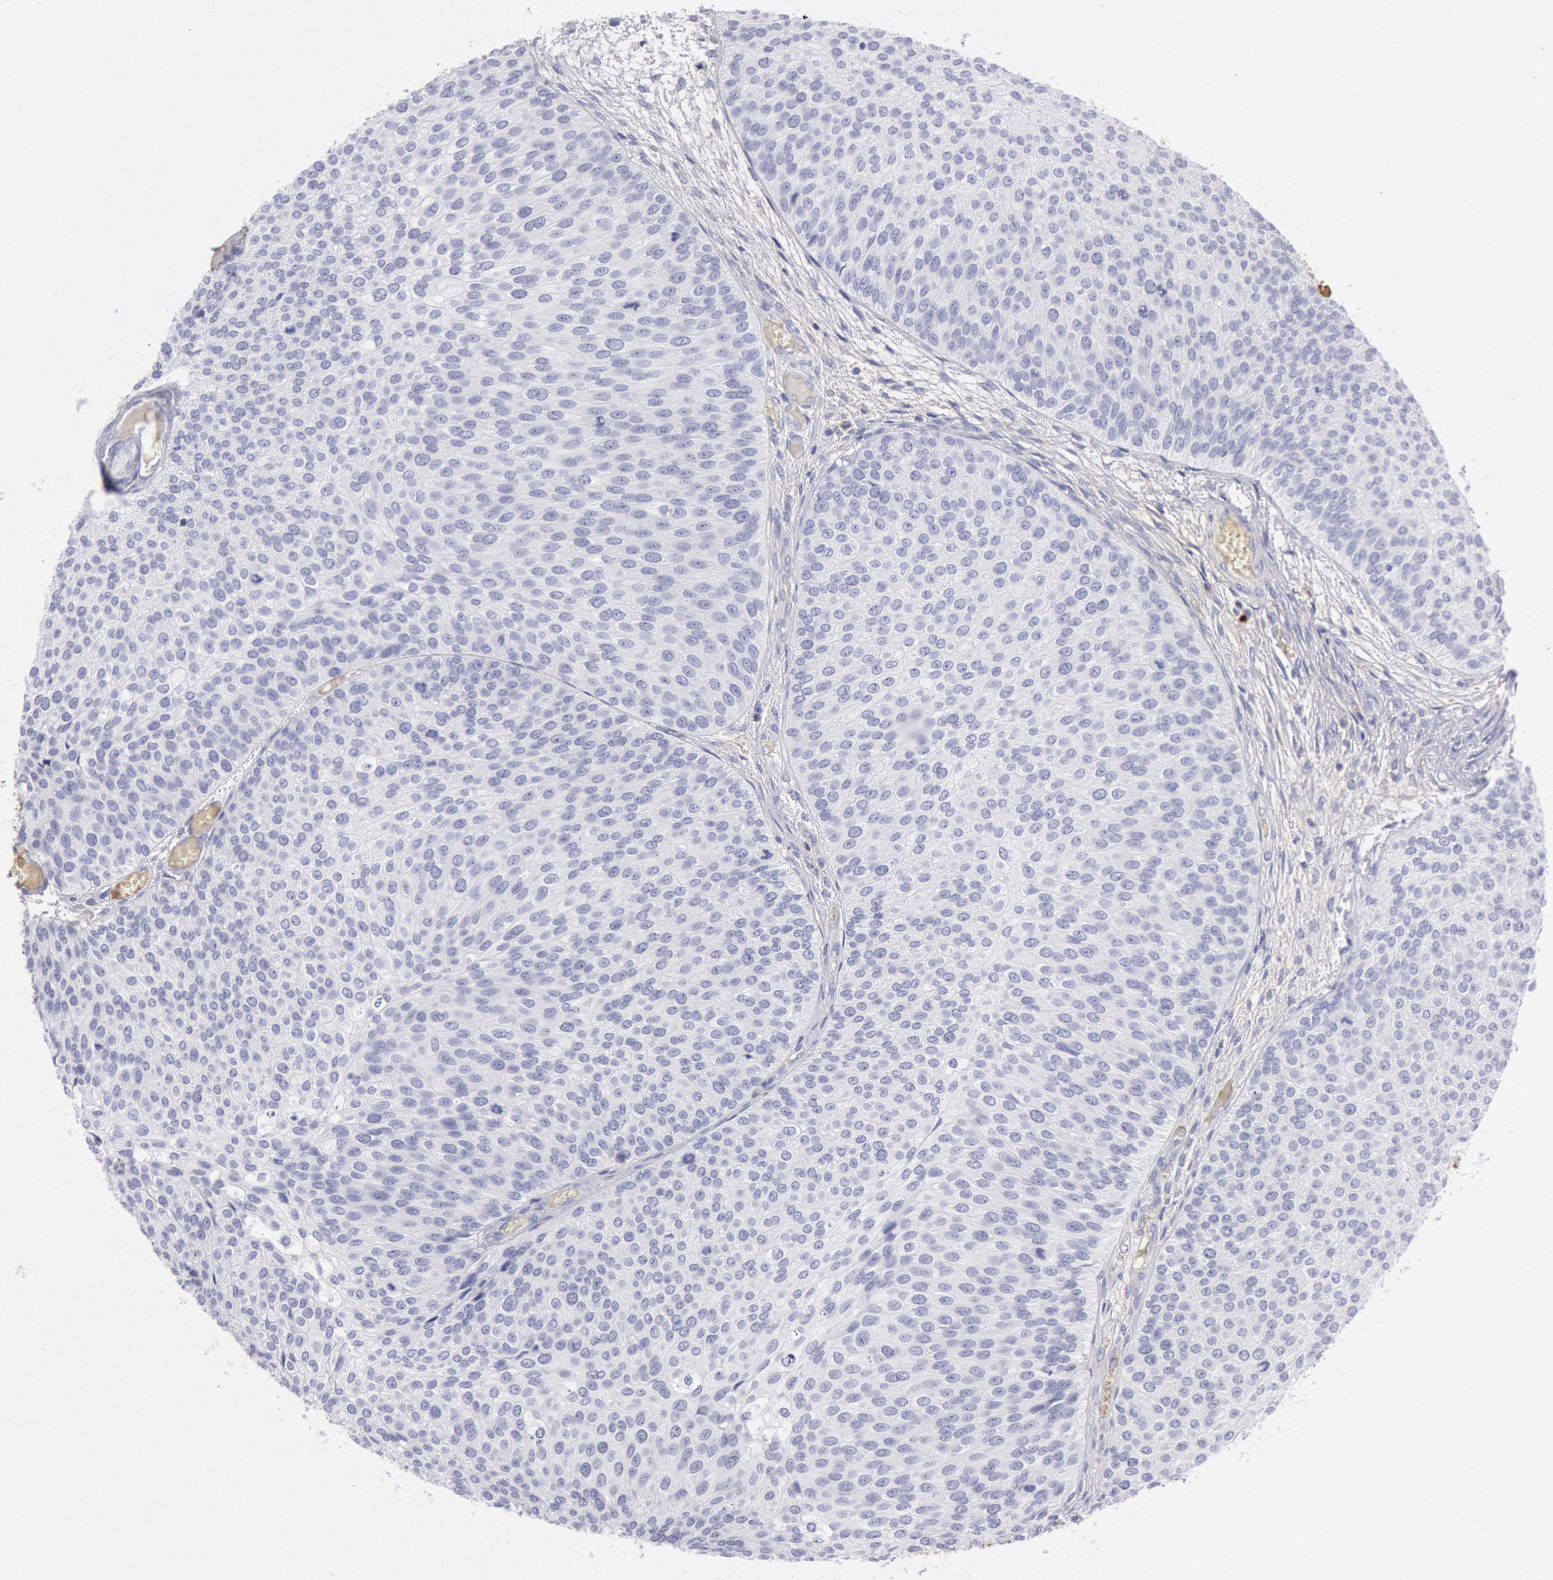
{"staining": {"intensity": "negative", "quantity": "none", "location": "none"}, "tissue": "urothelial cancer", "cell_type": "Tumor cells", "image_type": "cancer", "snomed": [{"axis": "morphology", "description": "Urothelial carcinoma, Low grade"}, {"axis": "topography", "description": "Urinary bladder"}], "caption": "There is no significant staining in tumor cells of low-grade urothelial carcinoma.", "gene": "IGHA1", "patient": {"sex": "male", "age": 84}}